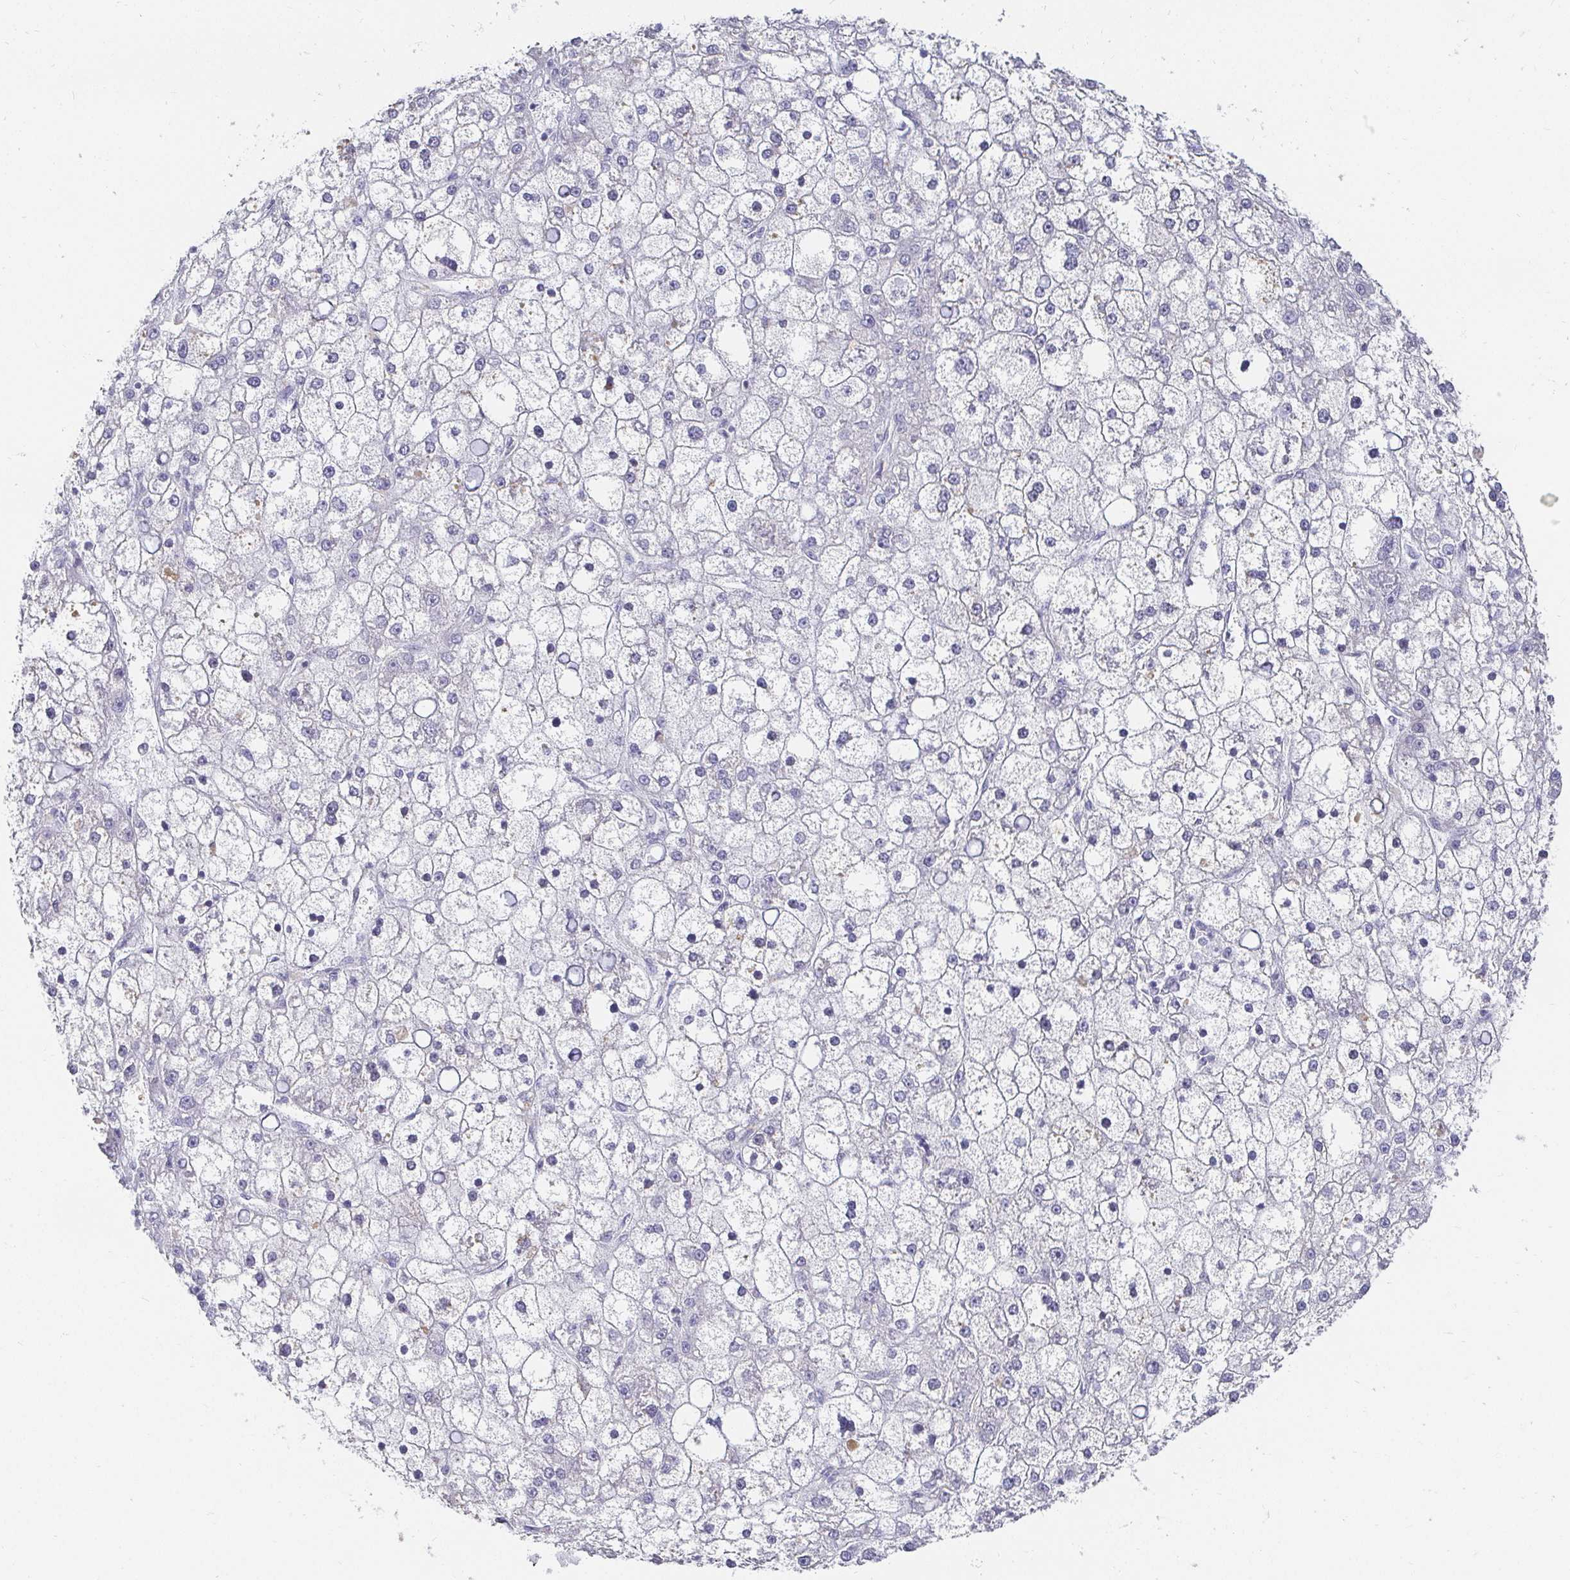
{"staining": {"intensity": "negative", "quantity": "none", "location": "none"}, "tissue": "liver cancer", "cell_type": "Tumor cells", "image_type": "cancer", "snomed": [{"axis": "morphology", "description": "Carcinoma, Hepatocellular, NOS"}, {"axis": "topography", "description": "Liver"}], "caption": "Image shows no protein expression in tumor cells of liver hepatocellular carcinoma tissue.", "gene": "FGF21", "patient": {"sex": "male", "age": 67}}